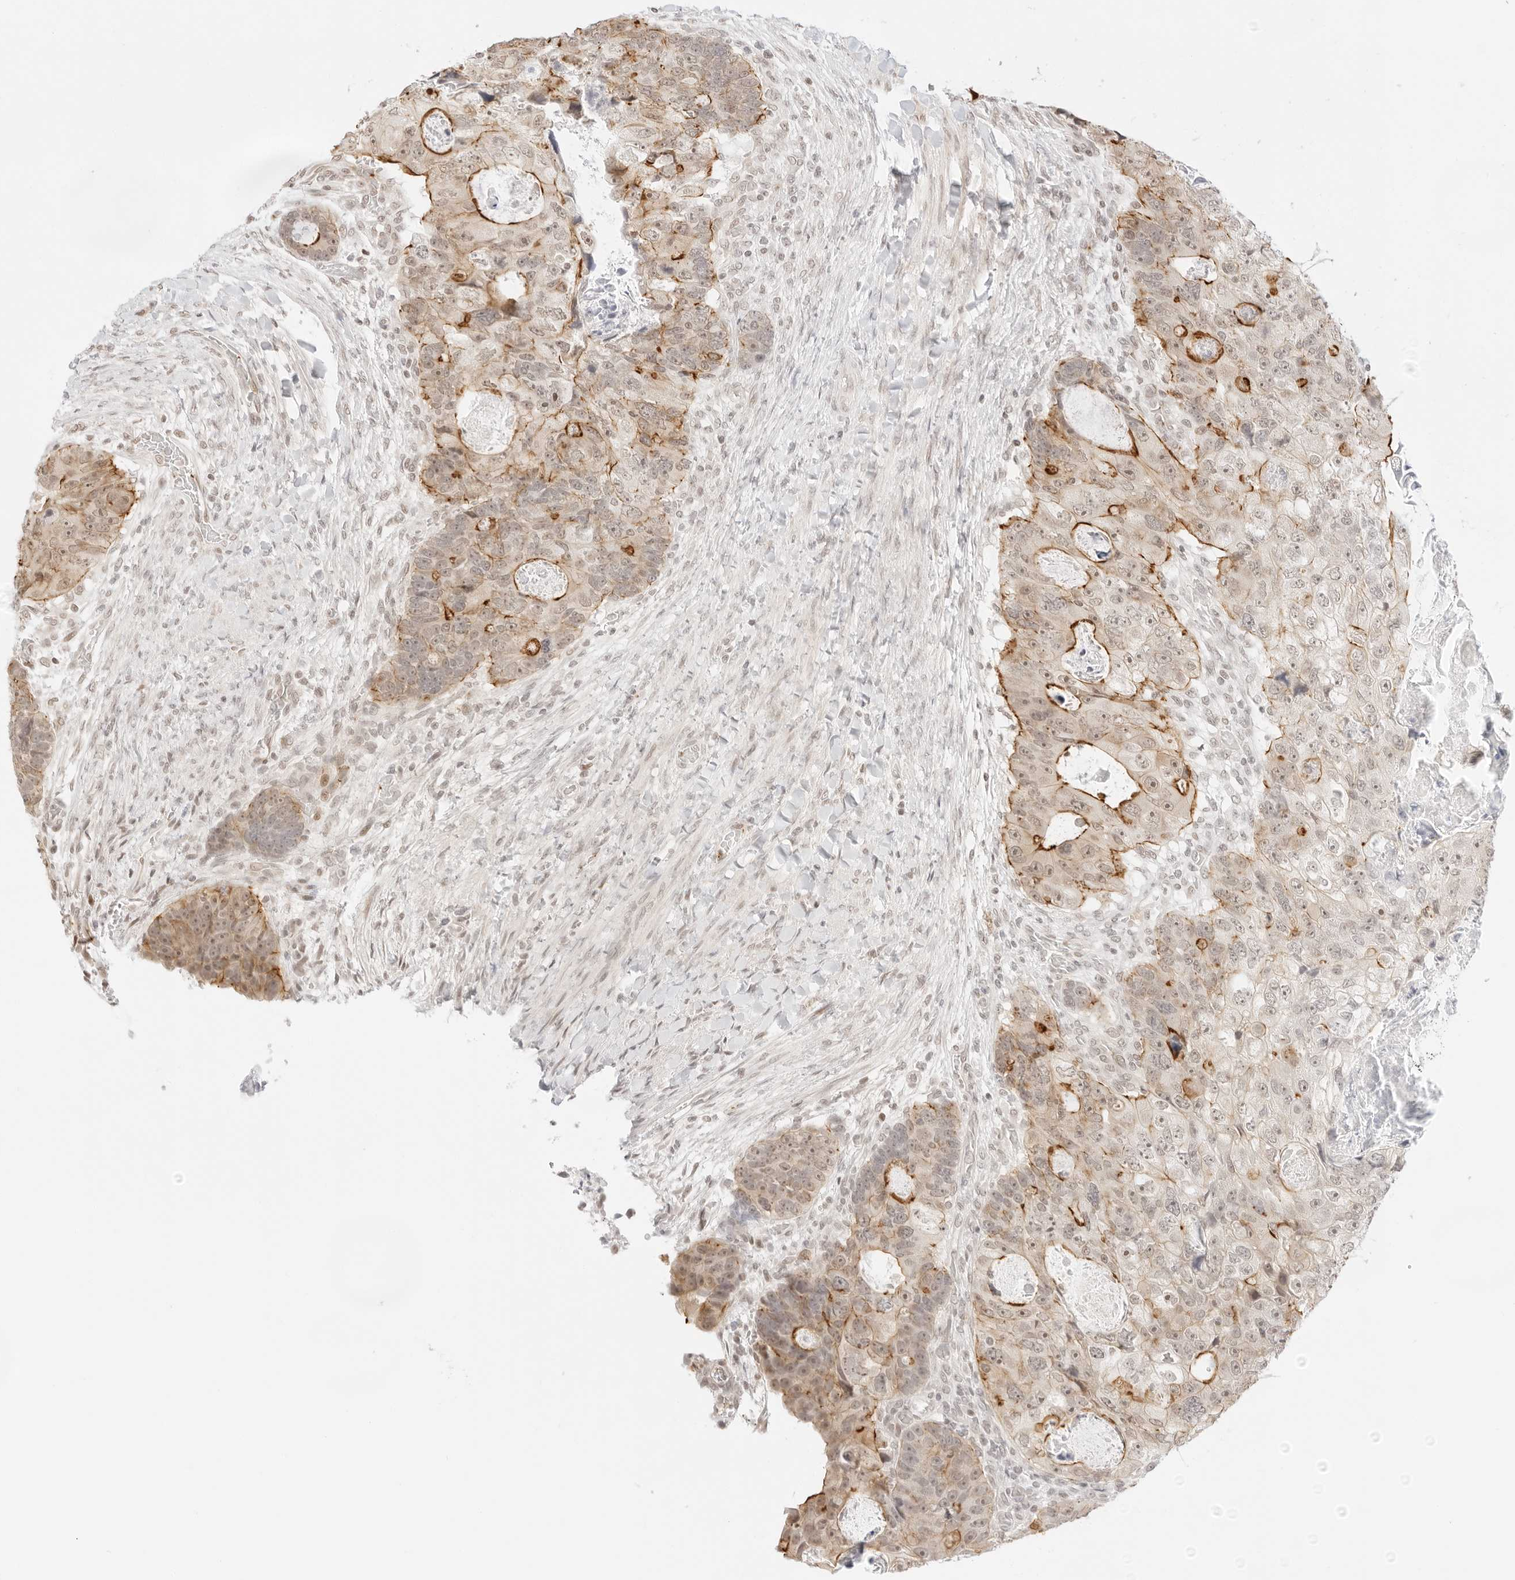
{"staining": {"intensity": "moderate", "quantity": "25%-75%", "location": "cytoplasmic/membranous"}, "tissue": "colorectal cancer", "cell_type": "Tumor cells", "image_type": "cancer", "snomed": [{"axis": "morphology", "description": "Adenocarcinoma, NOS"}, {"axis": "topography", "description": "Rectum"}], "caption": "Immunohistochemistry (IHC) of colorectal cancer shows medium levels of moderate cytoplasmic/membranous staining in about 25%-75% of tumor cells.", "gene": "GNAS", "patient": {"sex": "male", "age": 59}}